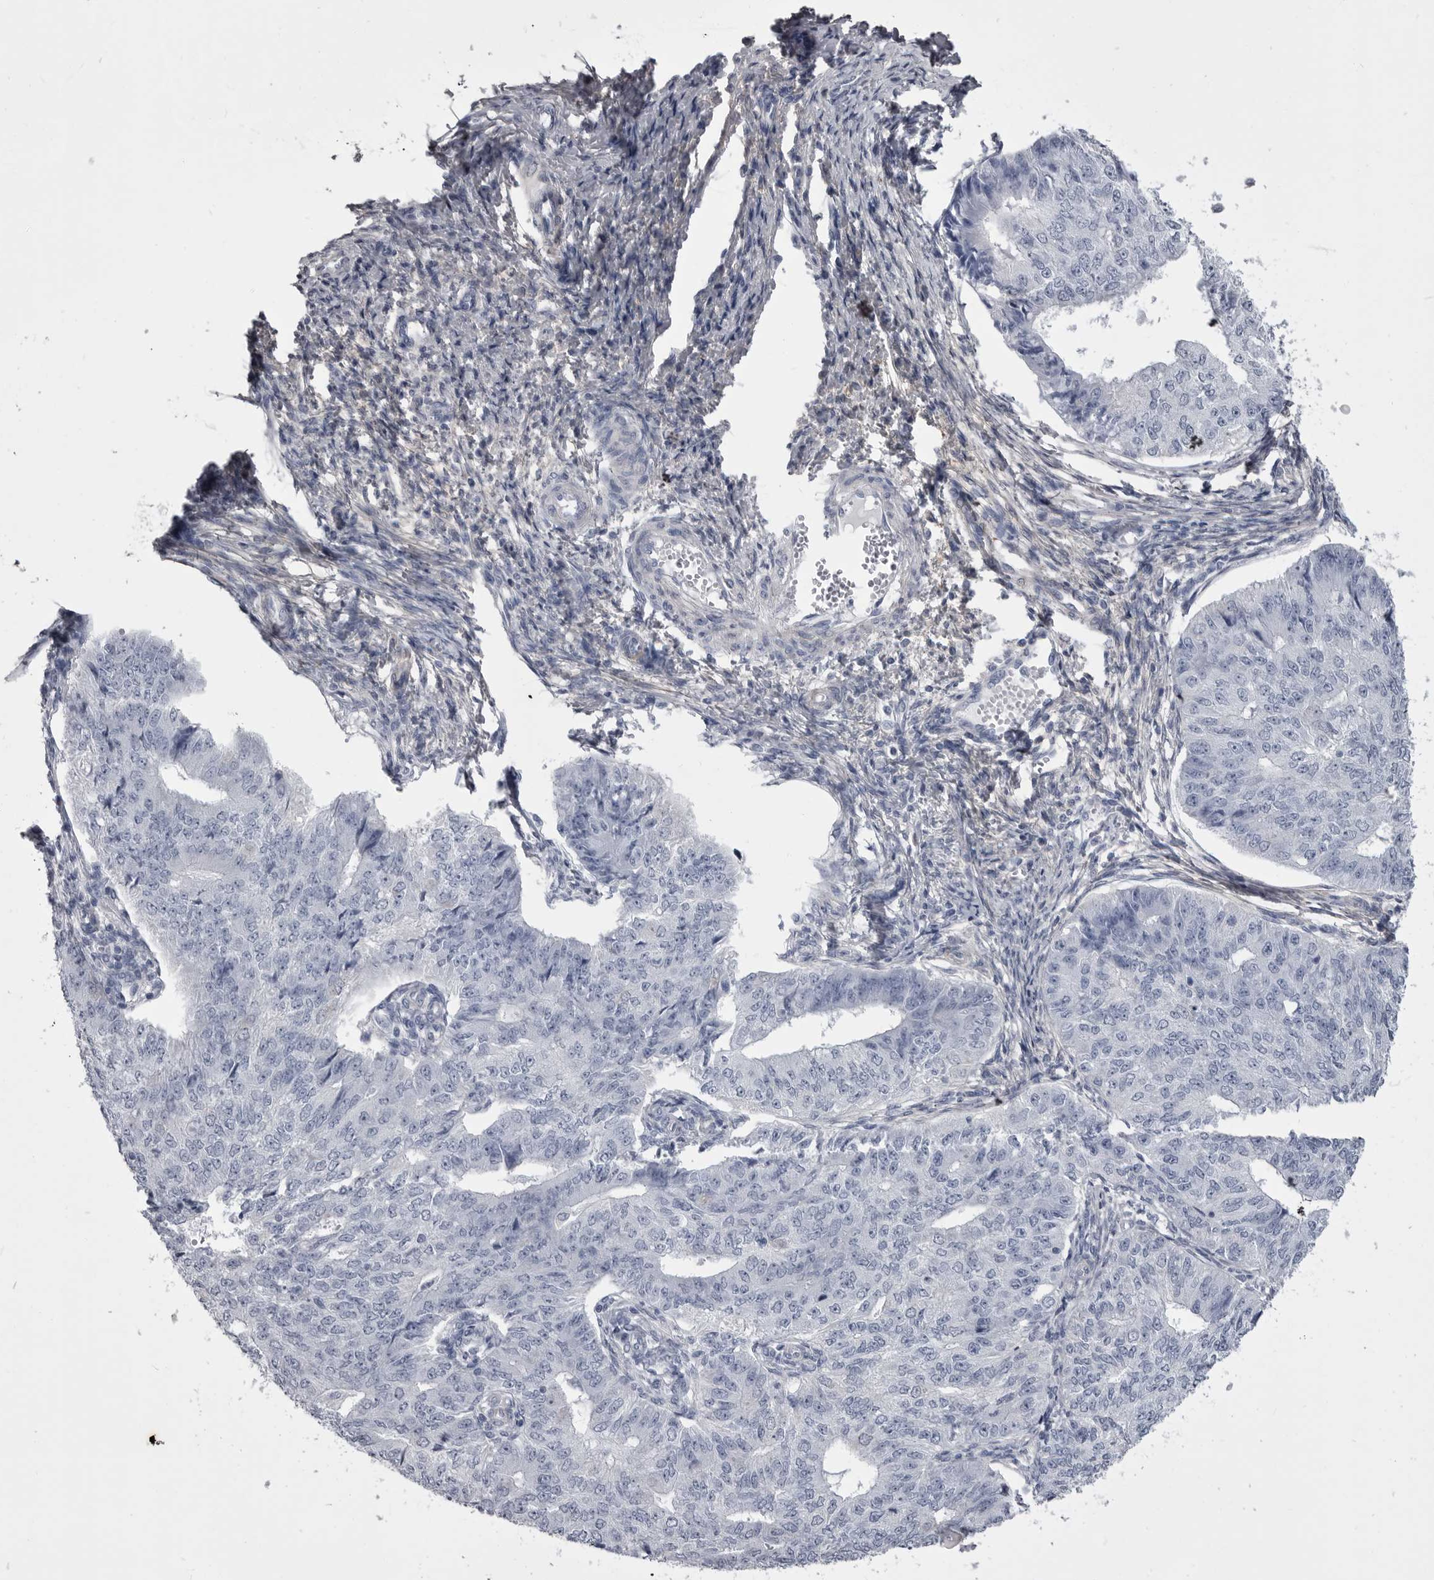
{"staining": {"intensity": "negative", "quantity": "none", "location": "none"}, "tissue": "endometrial cancer", "cell_type": "Tumor cells", "image_type": "cancer", "snomed": [{"axis": "morphology", "description": "Adenocarcinoma, NOS"}, {"axis": "topography", "description": "Endometrium"}], "caption": "Immunohistochemical staining of endometrial cancer (adenocarcinoma) displays no significant staining in tumor cells.", "gene": "ANK2", "patient": {"sex": "female", "age": 32}}